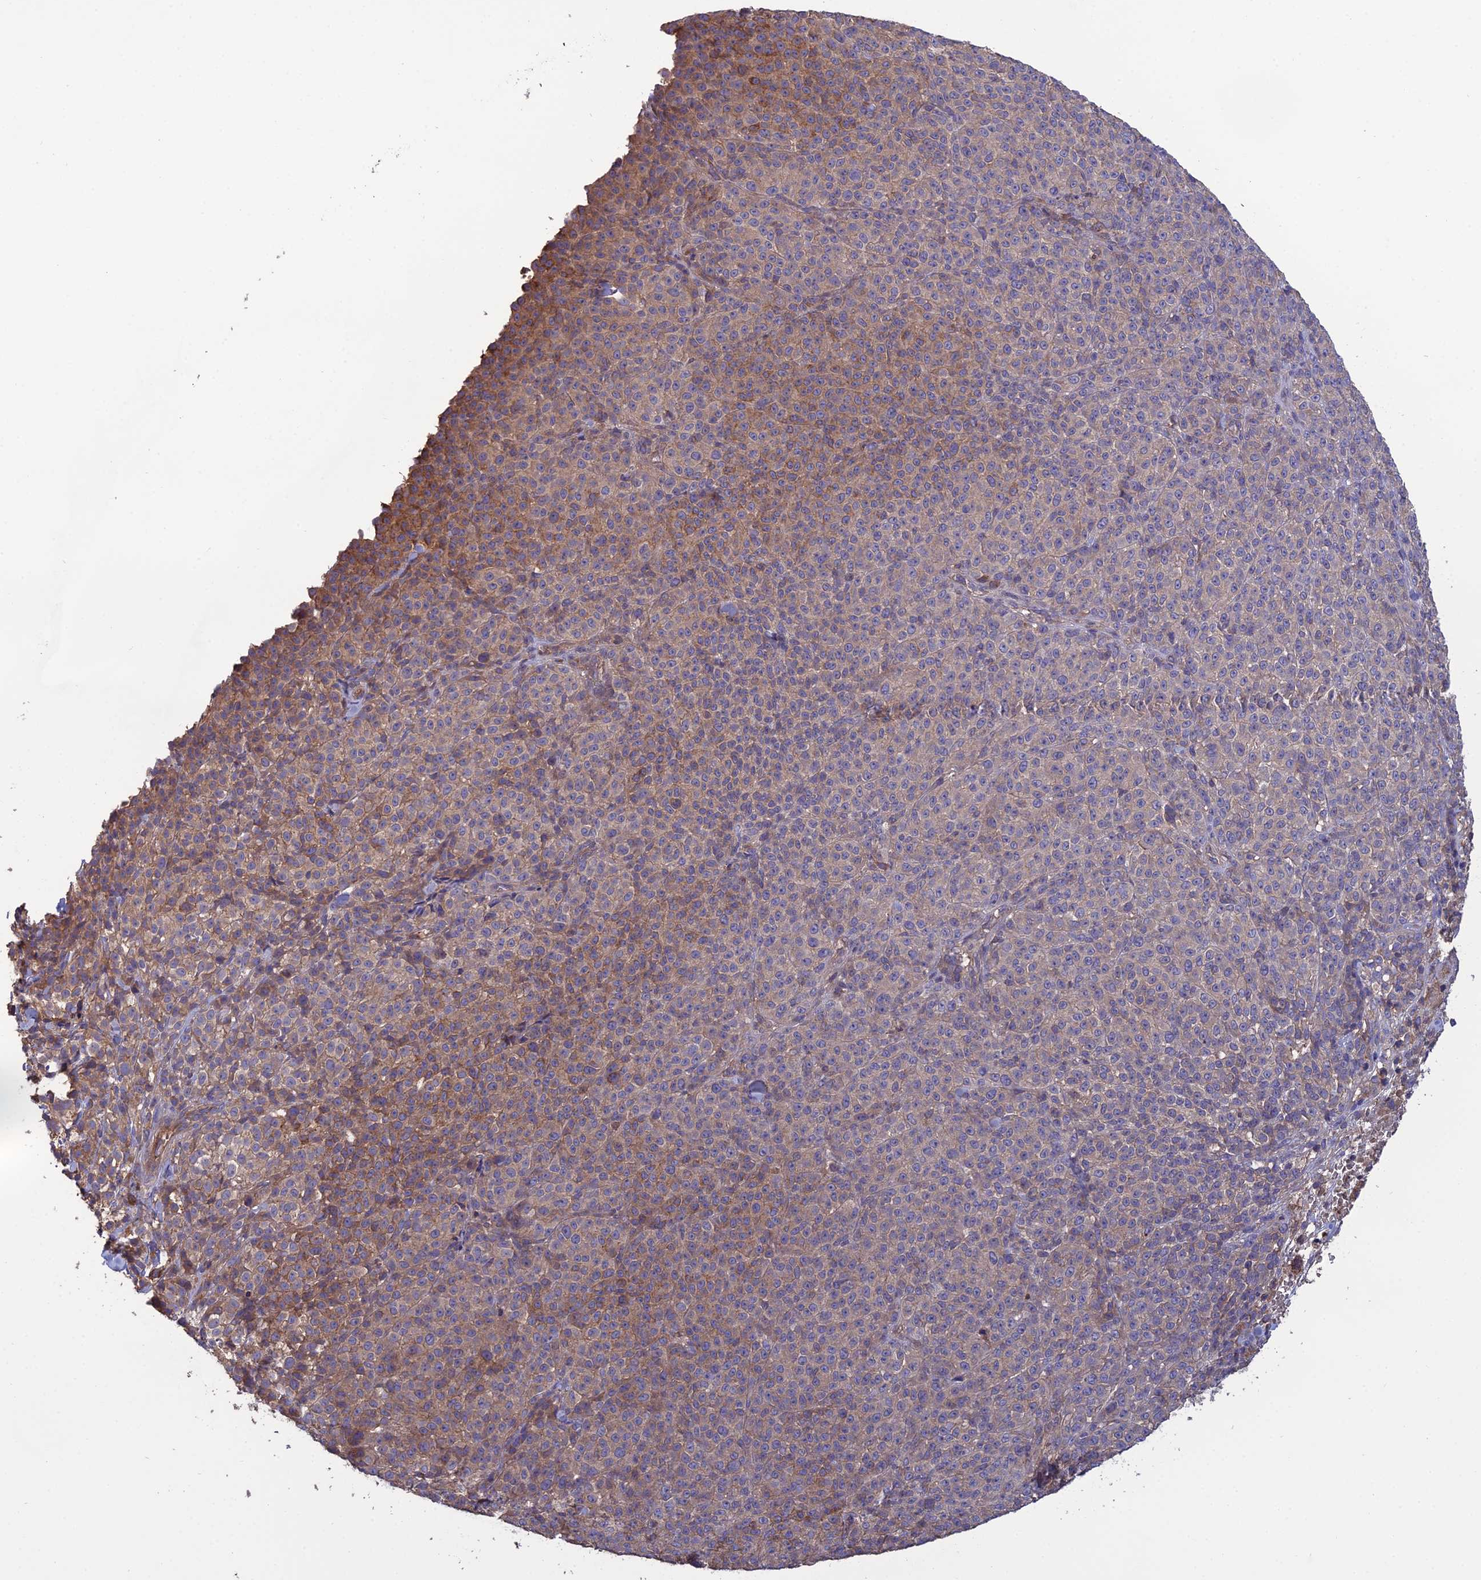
{"staining": {"intensity": "moderate", "quantity": "<25%", "location": "cytoplasmic/membranous"}, "tissue": "melanoma", "cell_type": "Tumor cells", "image_type": "cancer", "snomed": [{"axis": "morphology", "description": "Normal tissue, NOS"}, {"axis": "morphology", "description": "Malignant melanoma, NOS"}, {"axis": "topography", "description": "Skin"}], "caption": "Immunohistochemical staining of malignant melanoma reveals low levels of moderate cytoplasmic/membranous protein expression in about <25% of tumor cells.", "gene": "GALR2", "patient": {"sex": "female", "age": 34}}